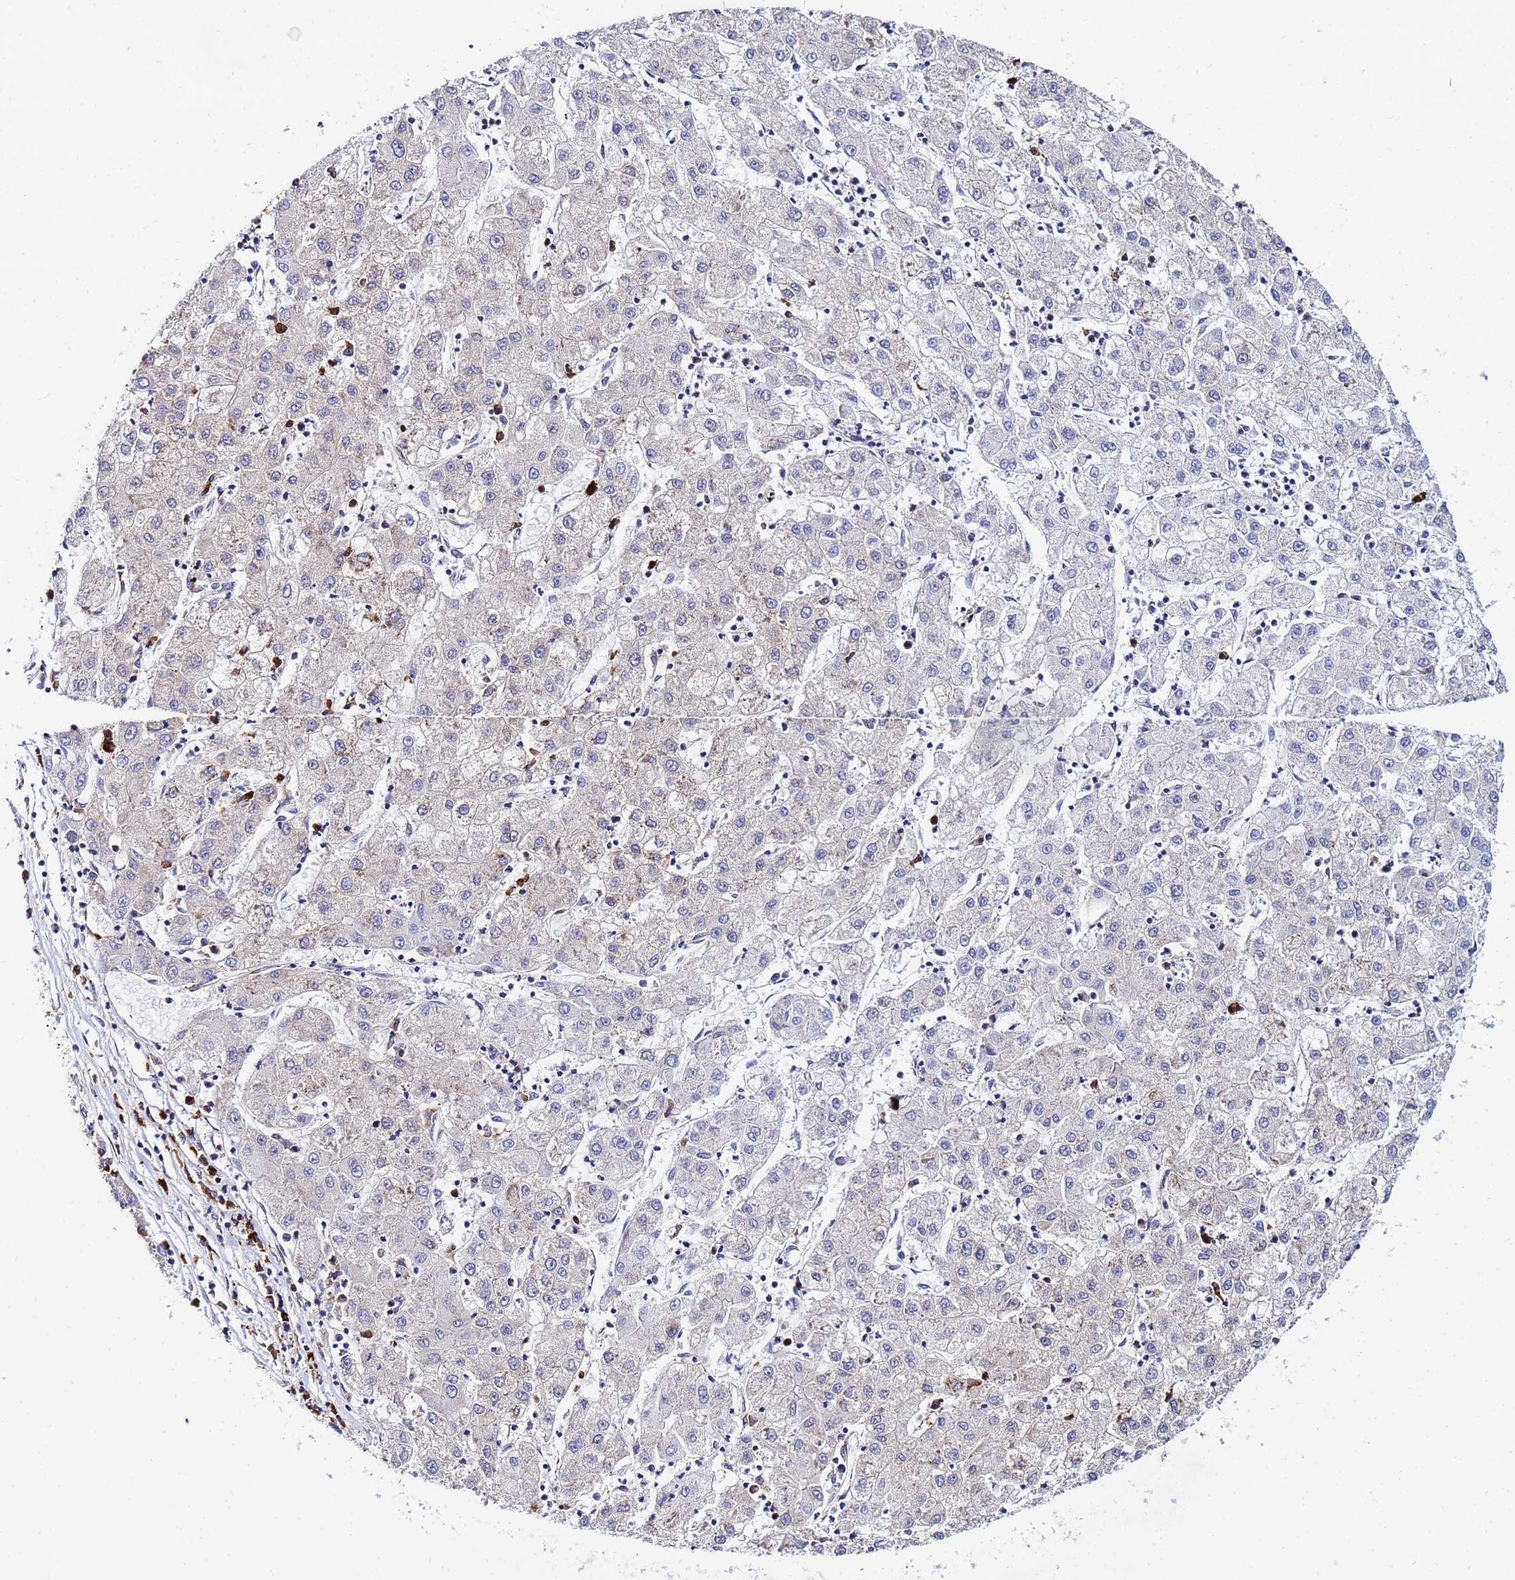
{"staining": {"intensity": "negative", "quantity": "none", "location": "none"}, "tissue": "liver cancer", "cell_type": "Tumor cells", "image_type": "cancer", "snomed": [{"axis": "morphology", "description": "Carcinoma, Hepatocellular, NOS"}, {"axis": "topography", "description": "Liver"}], "caption": "Immunohistochemical staining of liver cancer shows no significant positivity in tumor cells.", "gene": "POM121", "patient": {"sex": "male", "age": 72}}